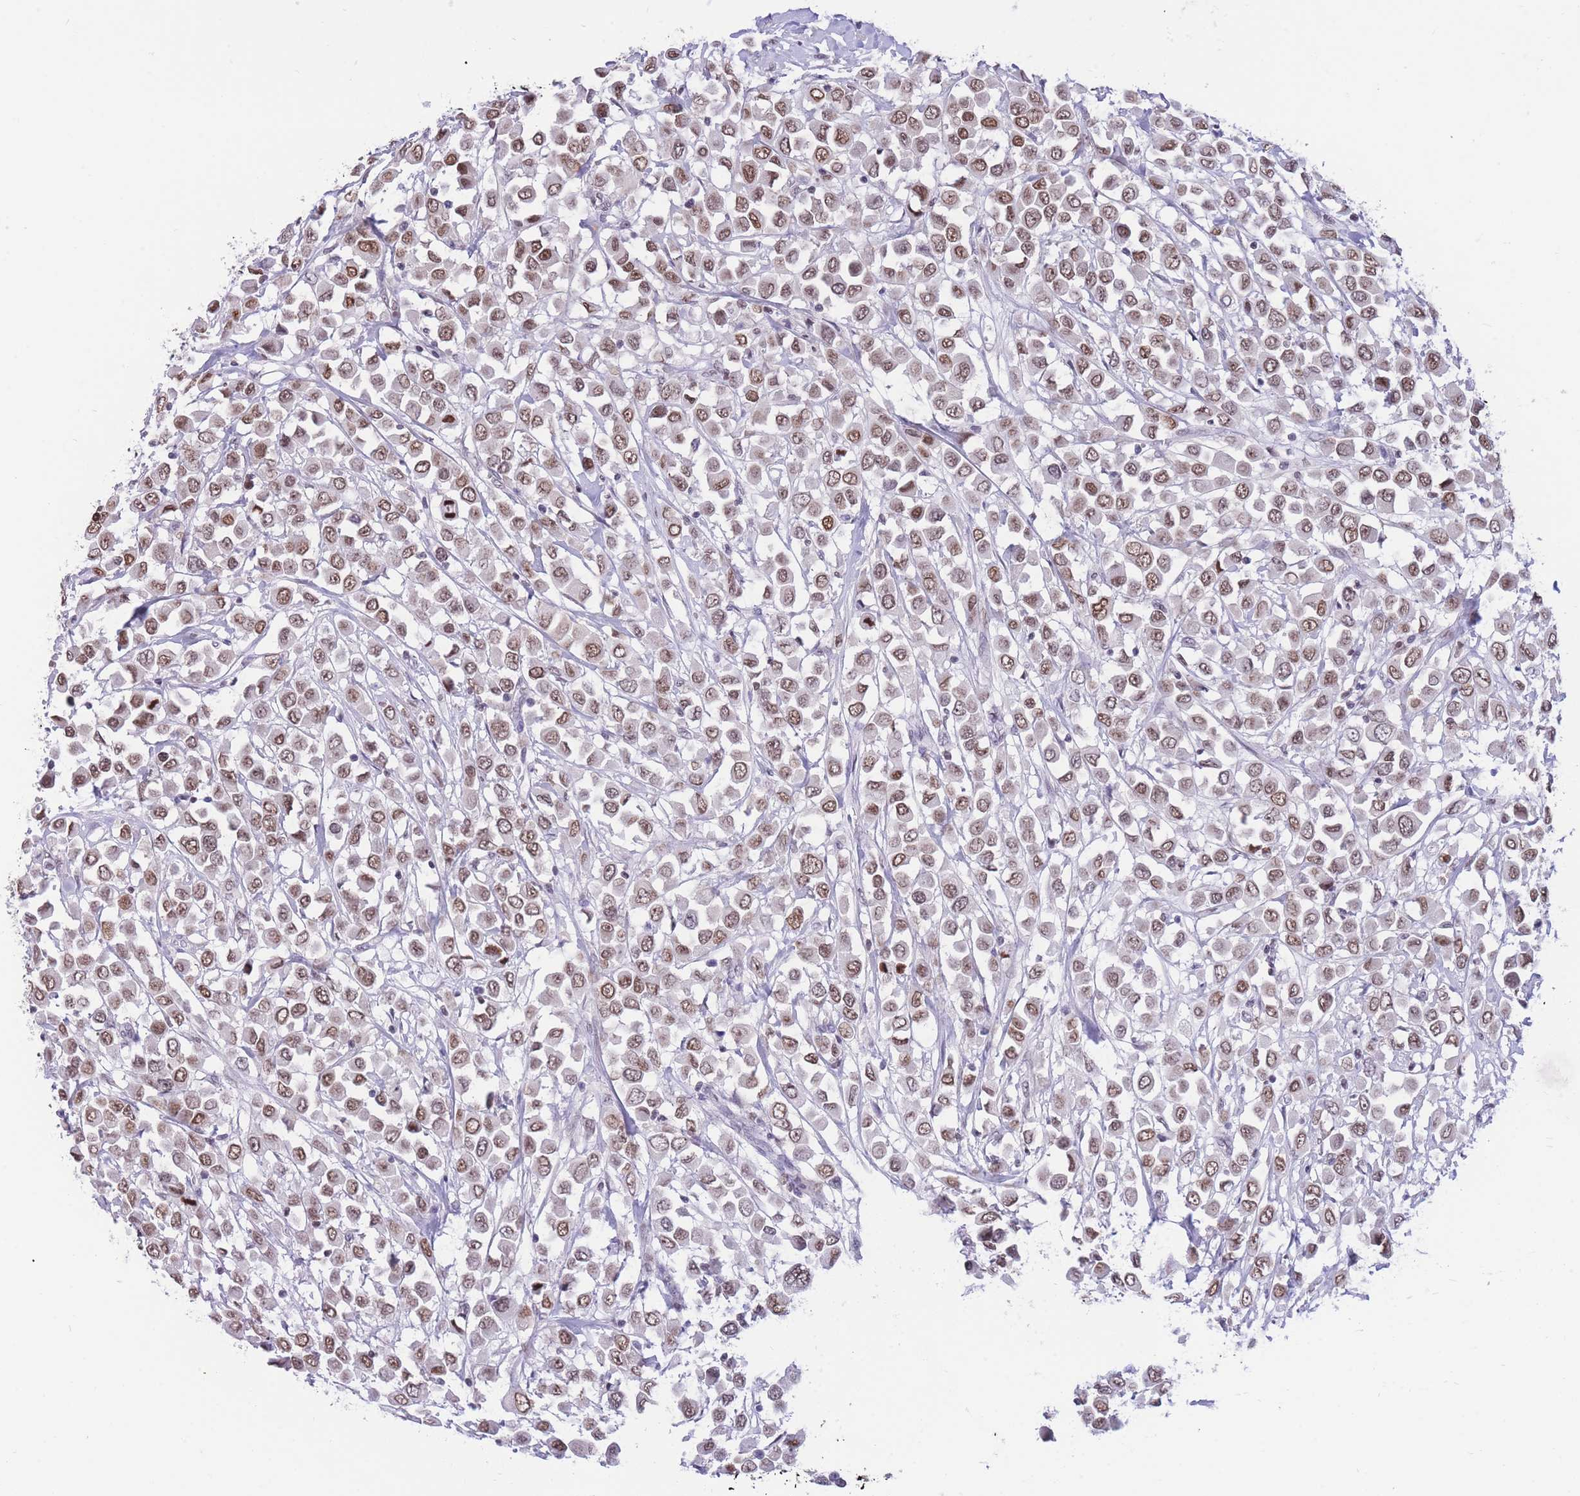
{"staining": {"intensity": "moderate", "quantity": ">75%", "location": "nuclear"}, "tissue": "breast cancer", "cell_type": "Tumor cells", "image_type": "cancer", "snomed": [{"axis": "morphology", "description": "Duct carcinoma"}, {"axis": "topography", "description": "Breast"}], "caption": "Breast cancer was stained to show a protein in brown. There is medium levels of moderate nuclear staining in approximately >75% of tumor cells. The staining was performed using DAB (3,3'-diaminobenzidine), with brown indicating positive protein expression. Nuclei are stained blue with hematoxylin.", "gene": "HMGN1", "patient": {"sex": "female", "age": 61}}